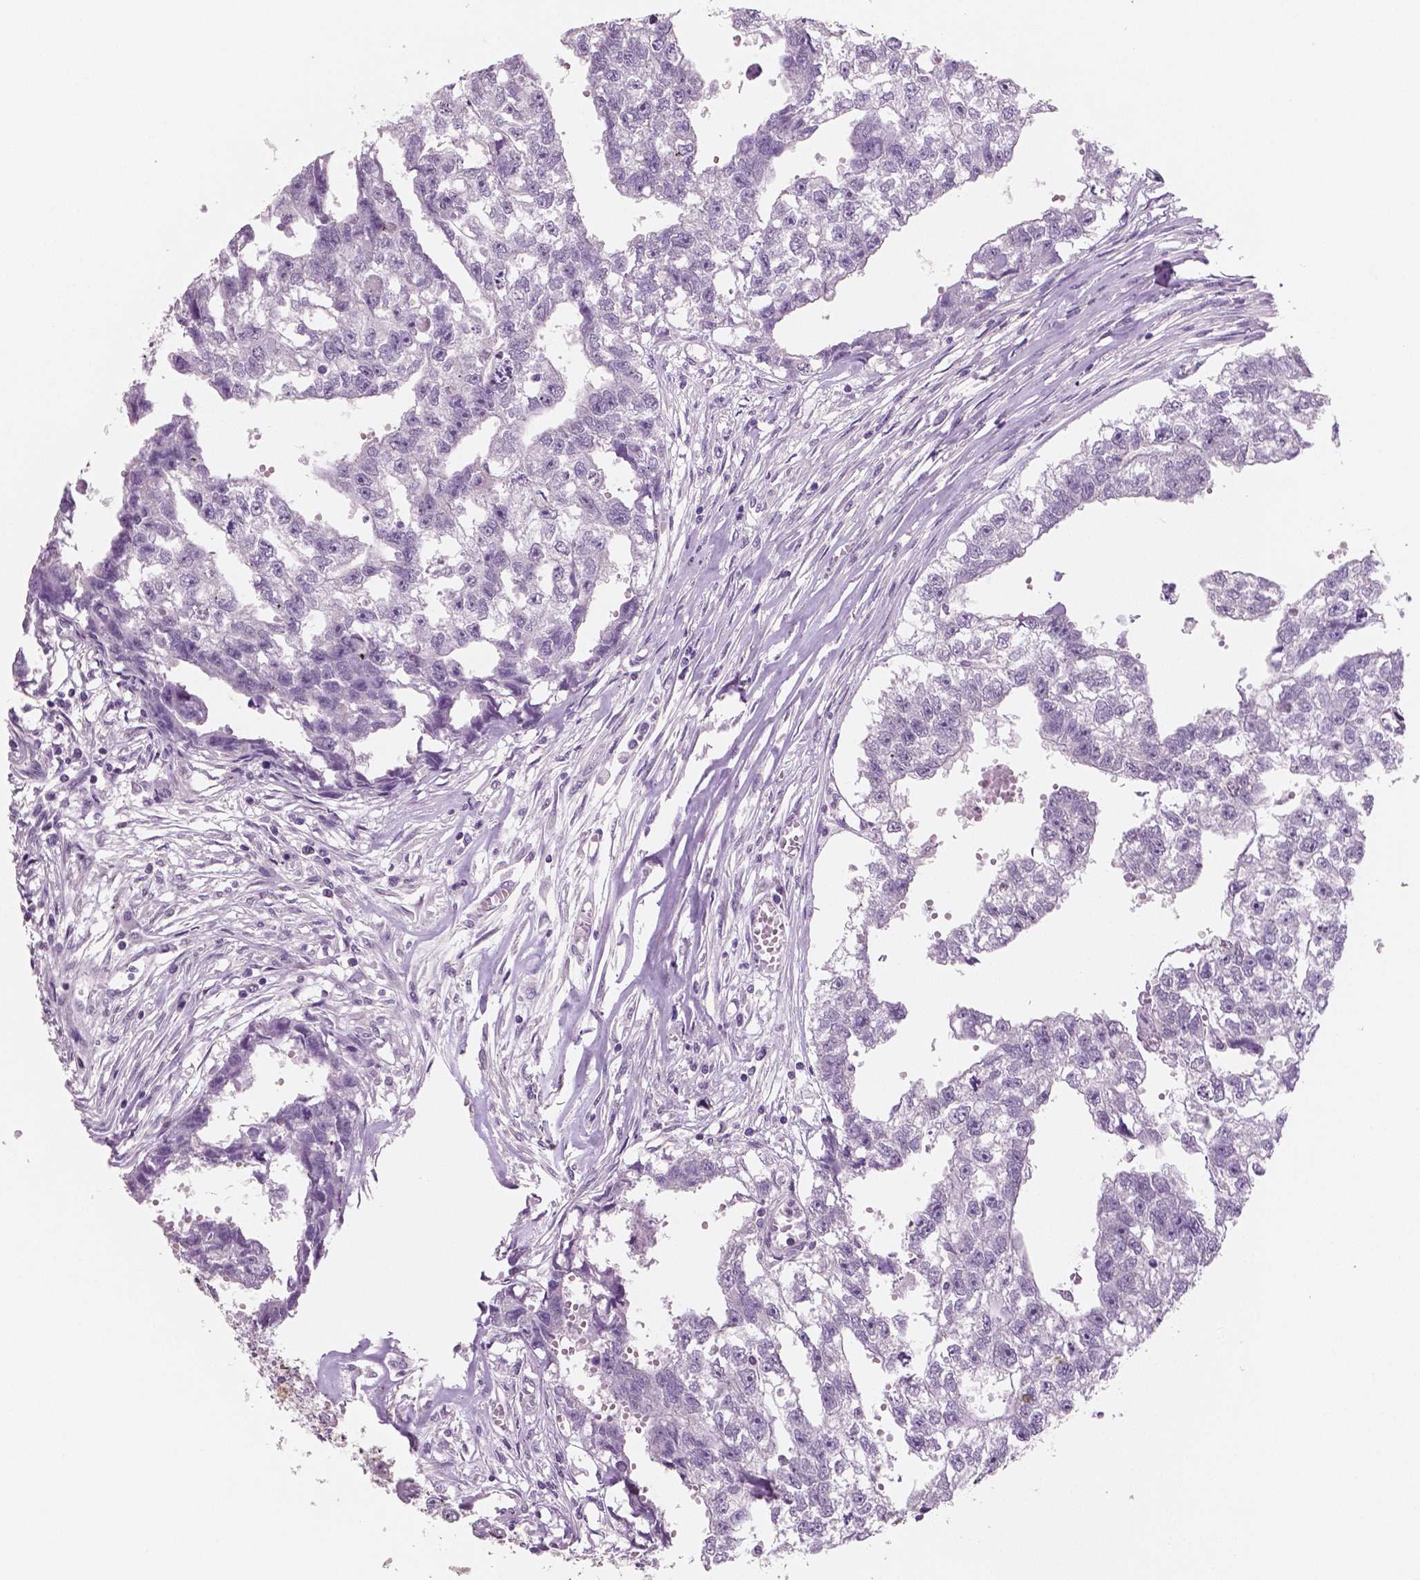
{"staining": {"intensity": "negative", "quantity": "none", "location": "none"}, "tissue": "testis cancer", "cell_type": "Tumor cells", "image_type": "cancer", "snomed": [{"axis": "morphology", "description": "Carcinoma, Embryonal, NOS"}, {"axis": "morphology", "description": "Teratoma, malignant, NOS"}, {"axis": "topography", "description": "Testis"}], "caption": "Immunohistochemistry of testis cancer exhibits no expression in tumor cells.", "gene": "NECAB2", "patient": {"sex": "male", "age": 44}}